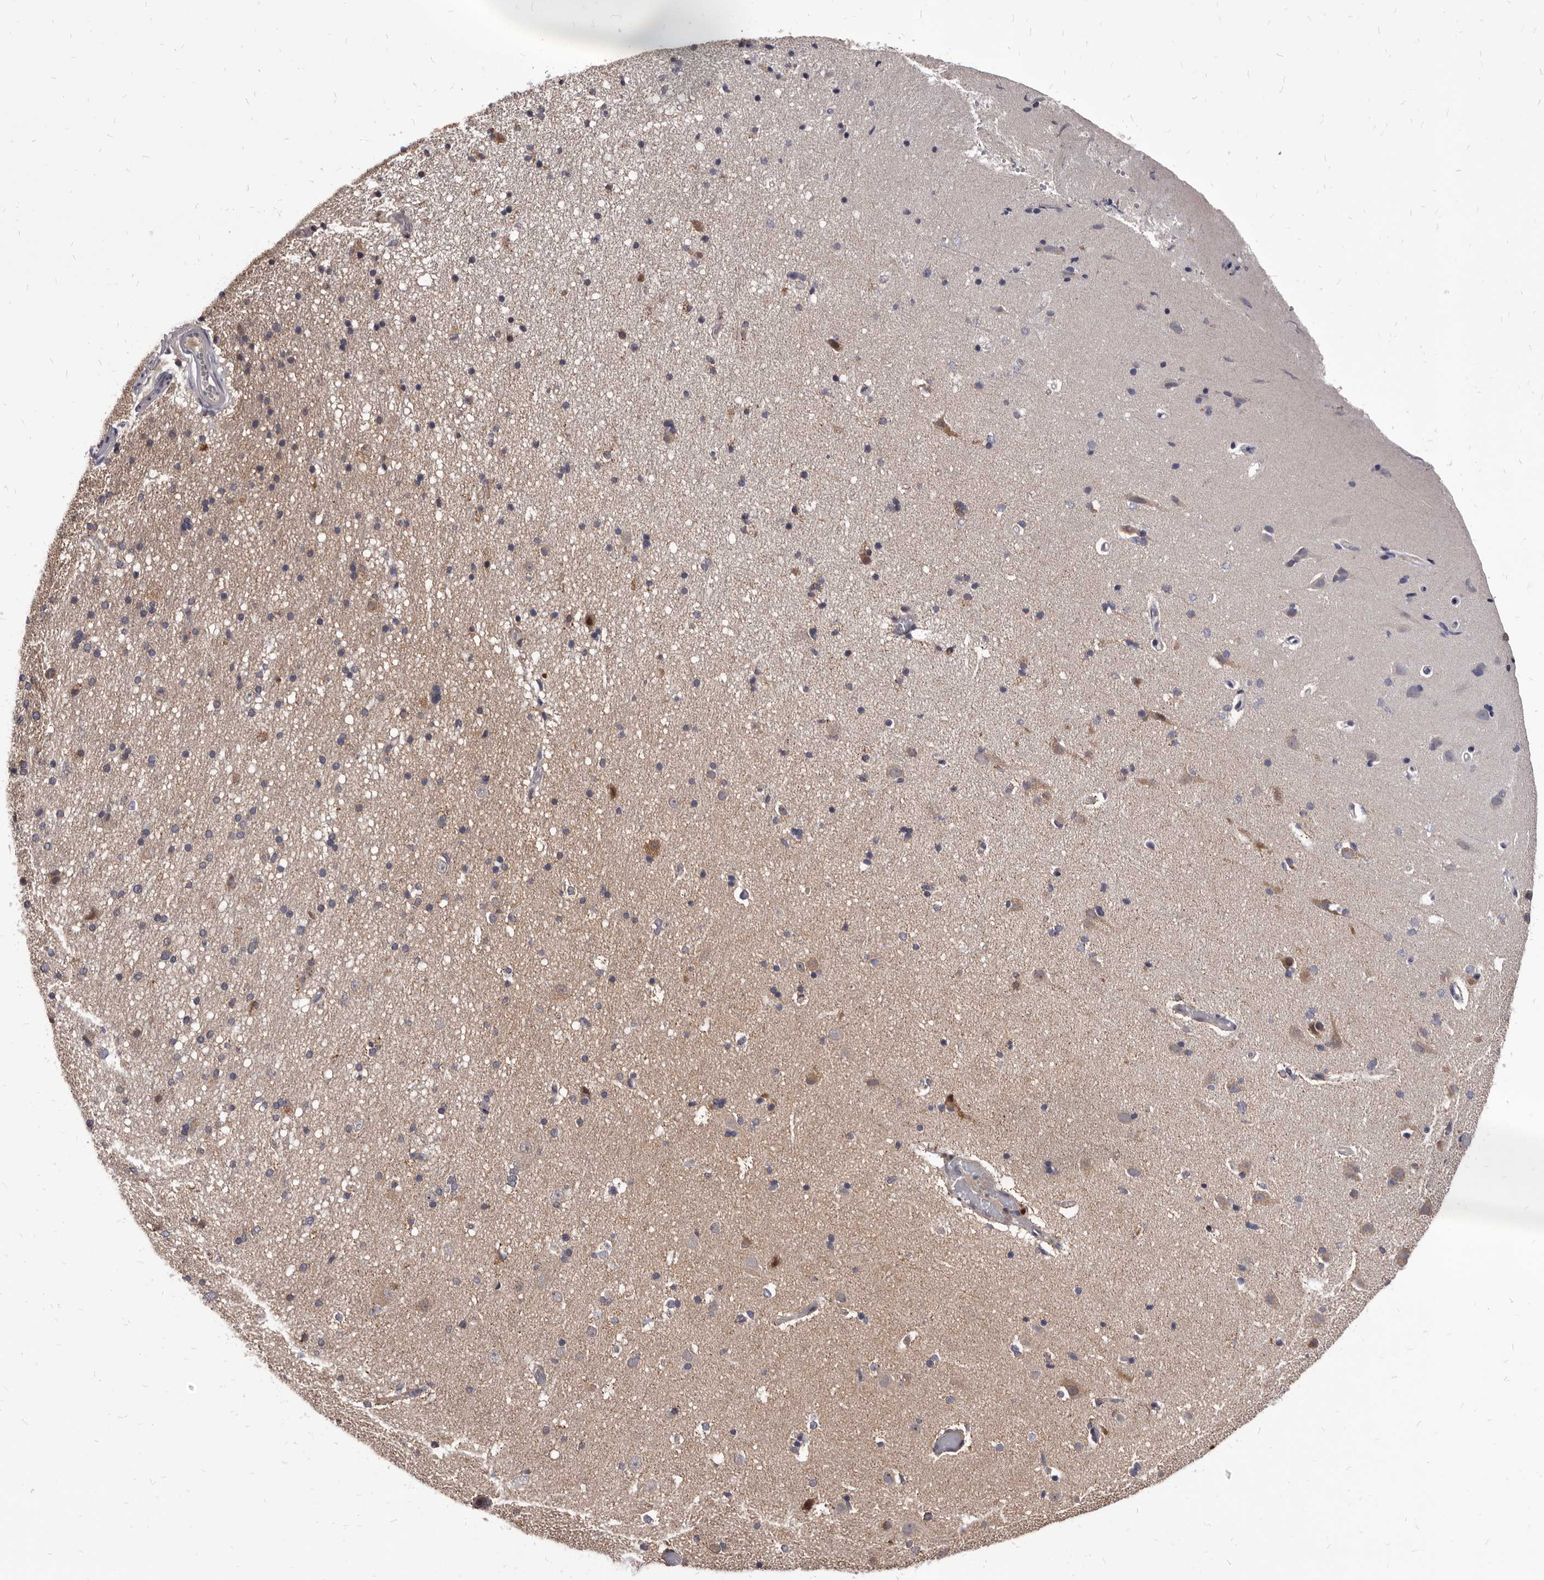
{"staining": {"intensity": "negative", "quantity": "none", "location": "none"}, "tissue": "cerebral cortex", "cell_type": "Endothelial cells", "image_type": "normal", "snomed": [{"axis": "morphology", "description": "Normal tissue, NOS"}, {"axis": "topography", "description": "Cerebral cortex"}], "caption": "DAB (3,3'-diaminobenzidine) immunohistochemical staining of unremarkable human cerebral cortex demonstrates no significant expression in endothelial cells. (DAB (3,3'-diaminobenzidine) immunohistochemistry visualized using brightfield microscopy, high magnification).", "gene": "MAP3K14", "patient": {"sex": "male", "age": 34}}